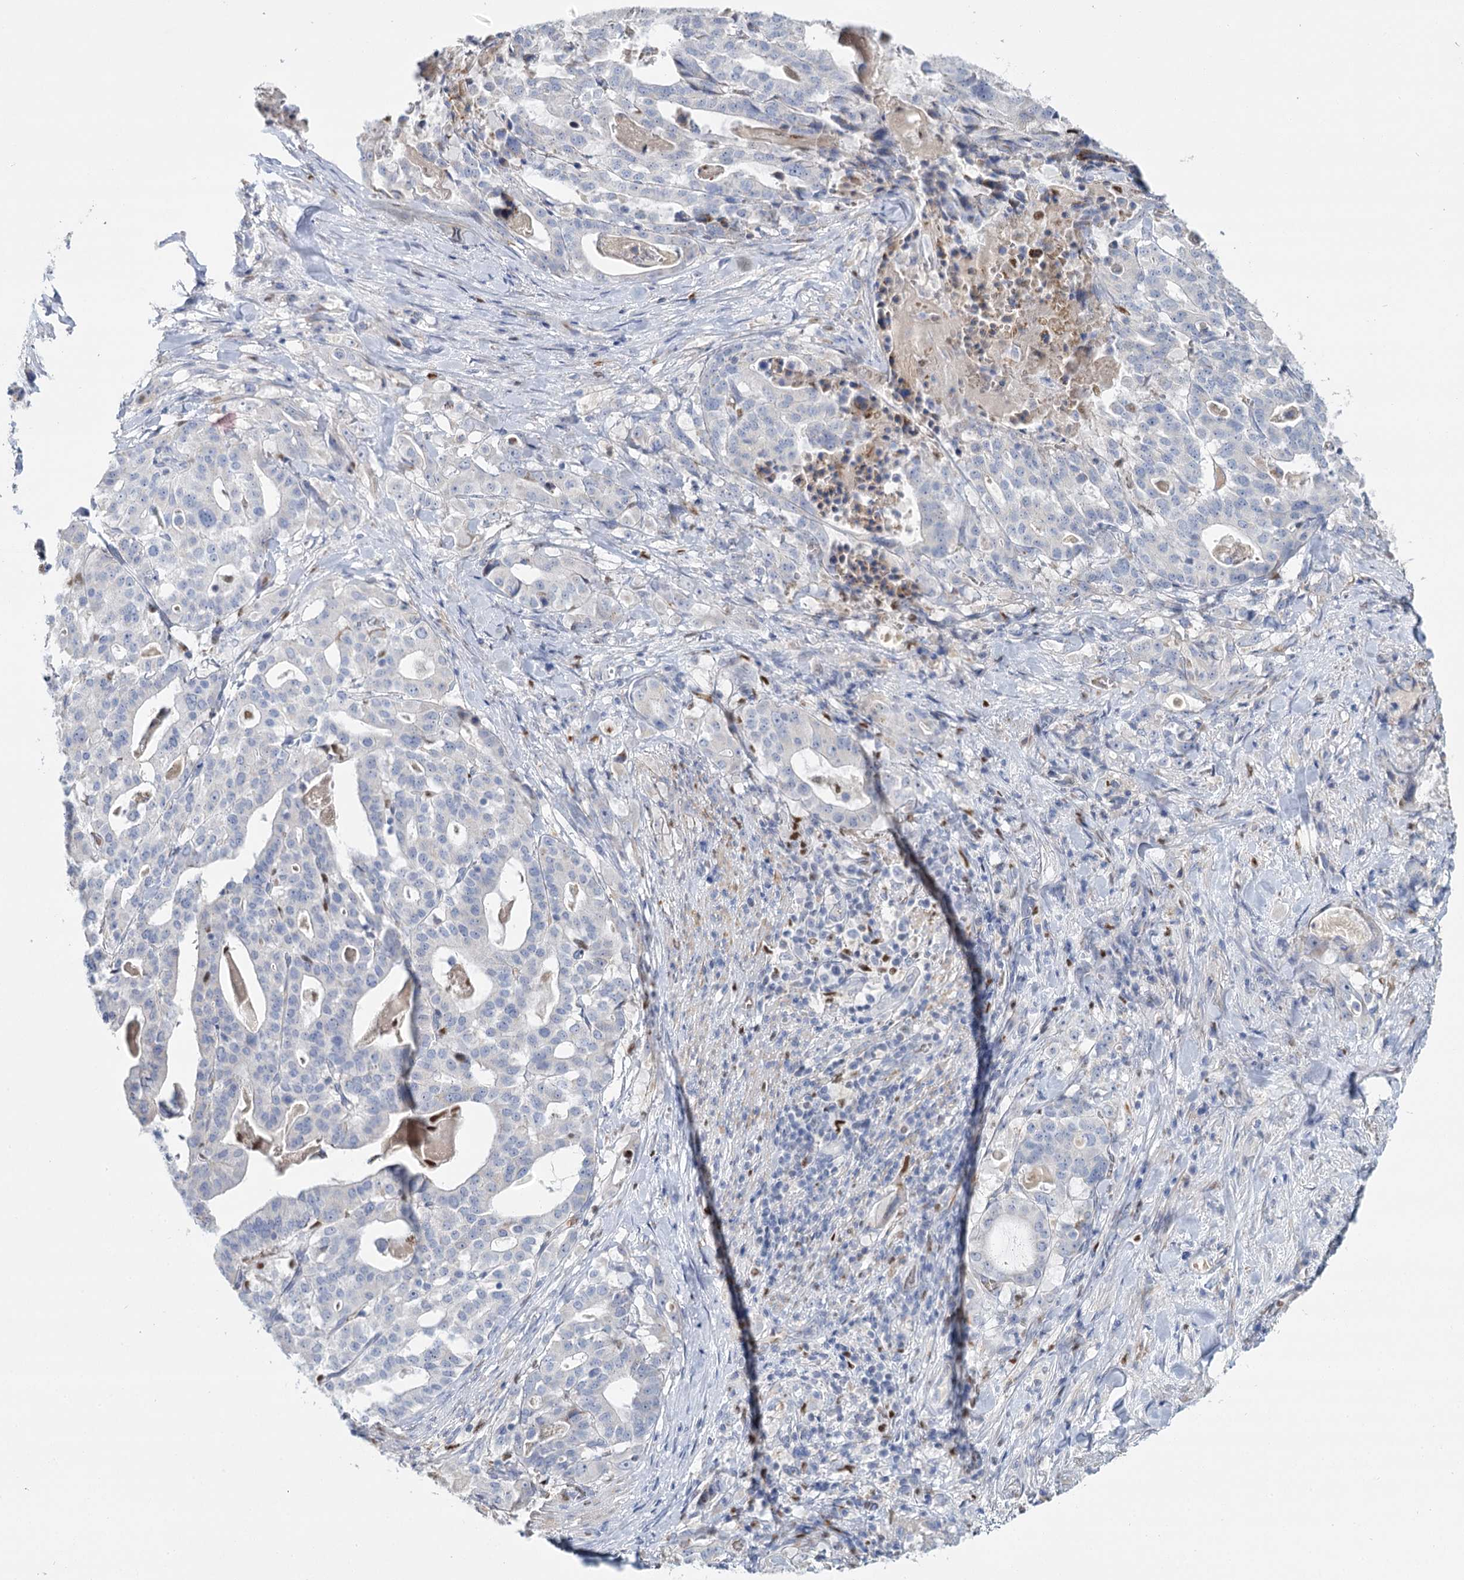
{"staining": {"intensity": "negative", "quantity": "none", "location": "none"}, "tissue": "stomach cancer", "cell_type": "Tumor cells", "image_type": "cancer", "snomed": [{"axis": "morphology", "description": "Adenocarcinoma, NOS"}, {"axis": "topography", "description": "Stomach"}], "caption": "Stomach cancer (adenocarcinoma) was stained to show a protein in brown. There is no significant staining in tumor cells.", "gene": "IGSF3", "patient": {"sex": "male", "age": 48}}